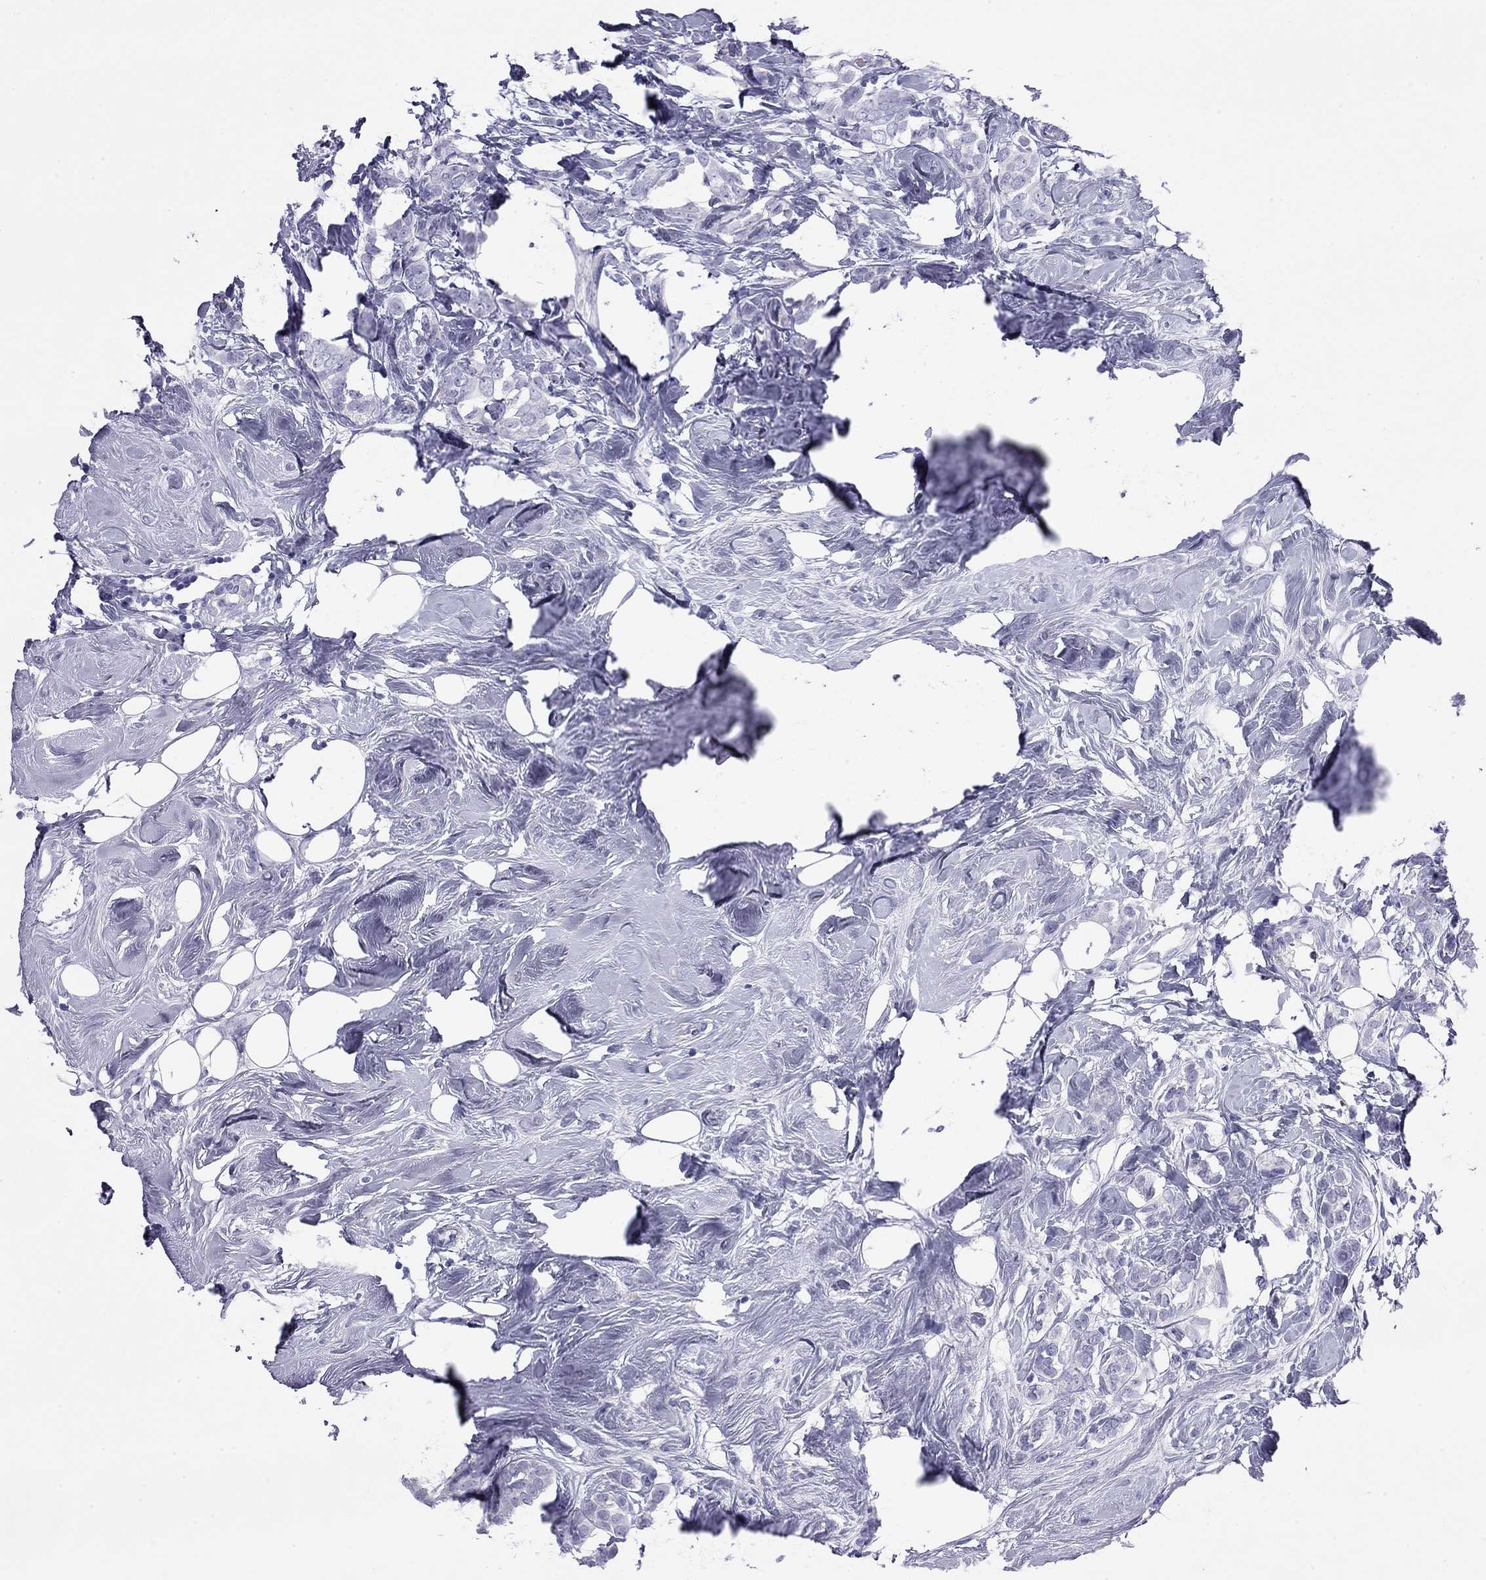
{"staining": {"intensity": "negative", "quantity": "none", "location": "none"}, "tissue": "breast cancer", "cell_type": "Tumor cells", "image_type": "cancer", "snomed": [{"axis": "morphology", "description": "Lobular carcinoma"}, {"axis": "topography", "description": "Breast"}], "caption": "The photomicrograph exhibits no significant staining in tumor cells of lobular carcinoma (breast). Nuclei are stained in blue.", "gene": "ODF4", "patient": {"sex": "female", "age": 49}}